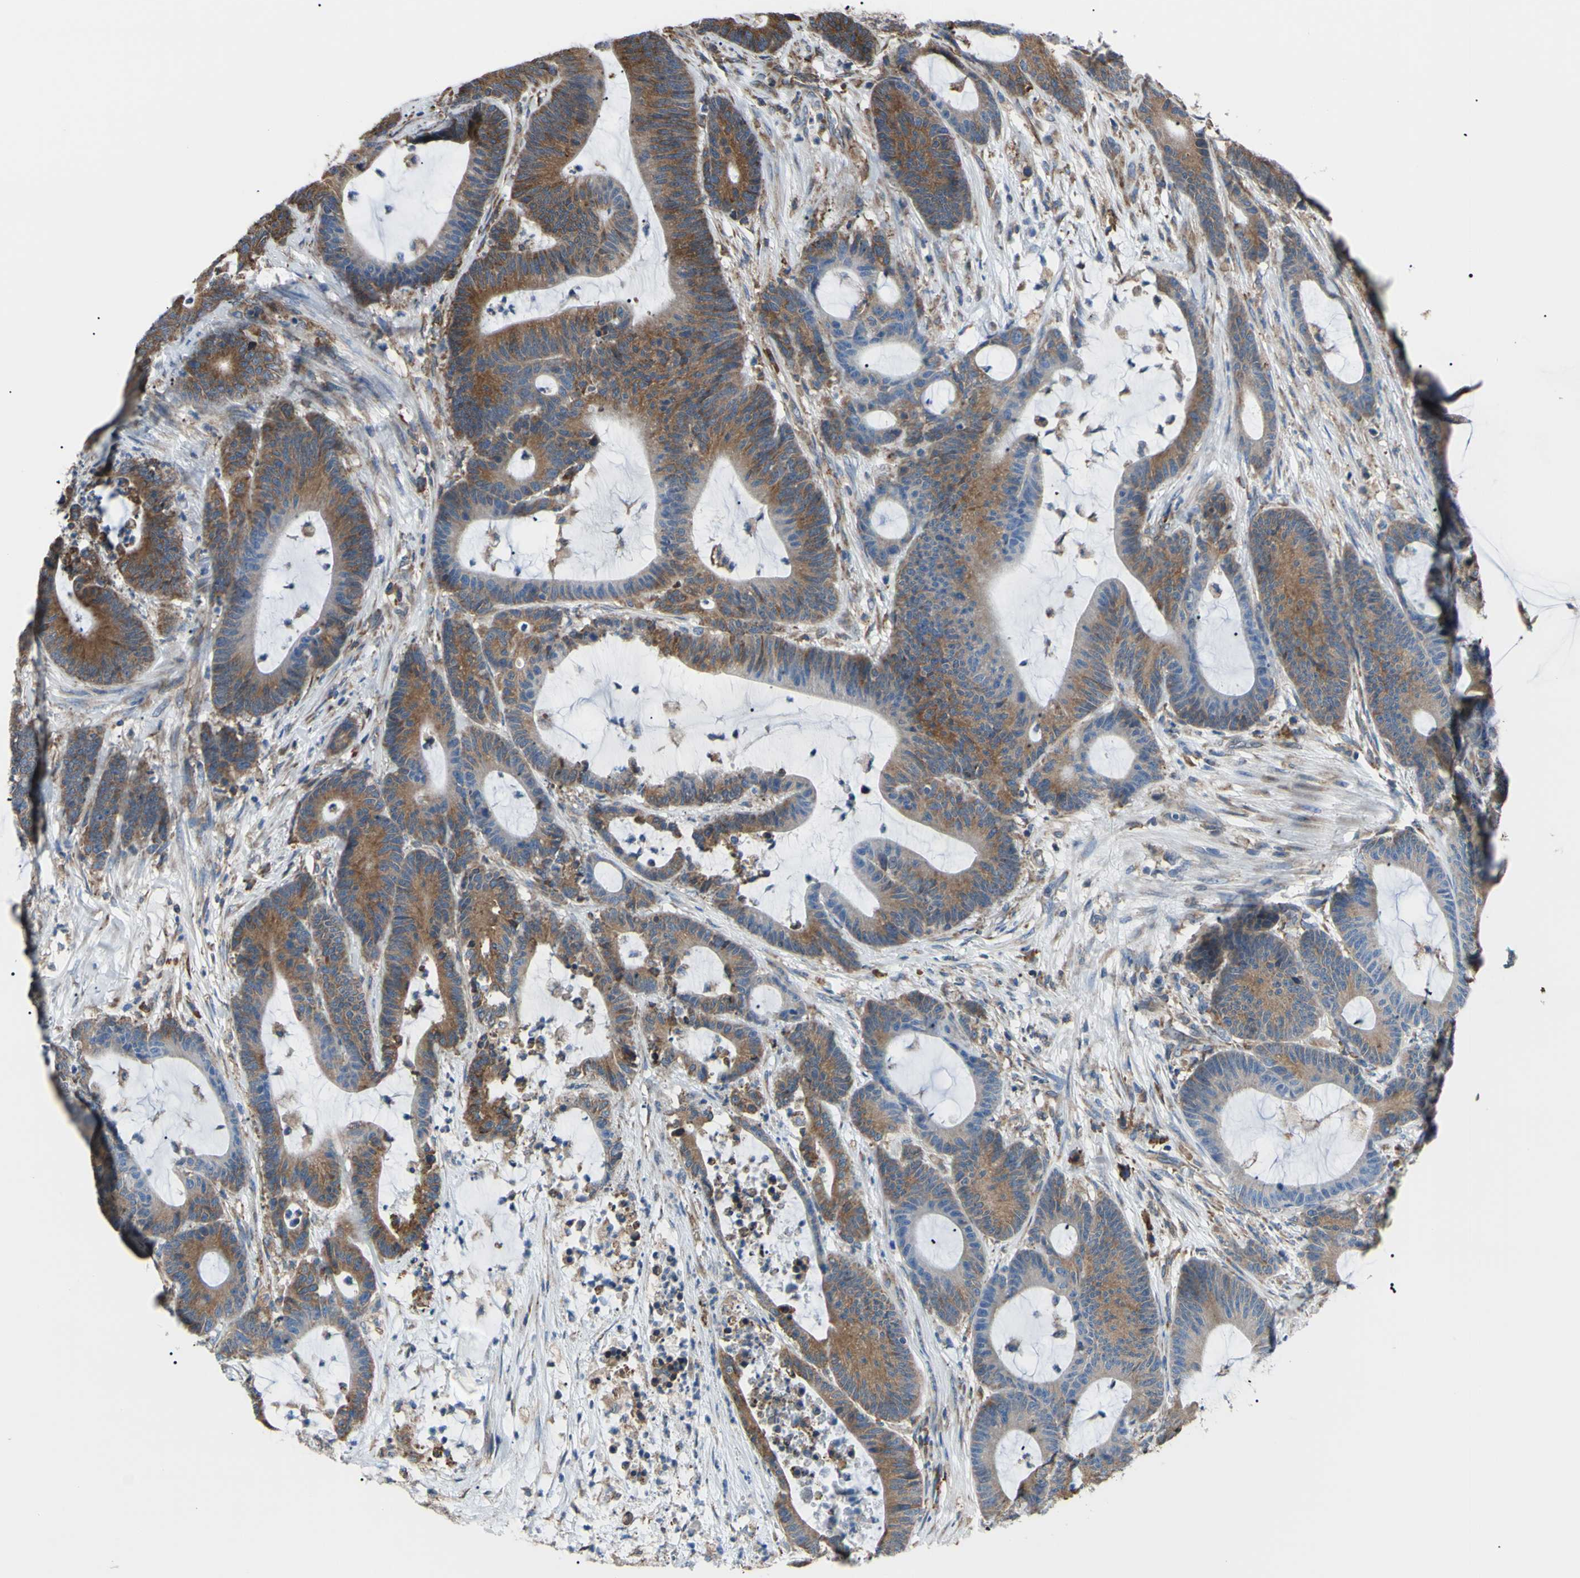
{"staining": {"intensity": "strong", "quantity": ">75%", "location": "cytoplasmic/membranous"}, "tissue": "colorectal cancer", "cell_type": "Tumor cells", "image_type": "cancer", "snomed": [{"axis": "morphology", "description": "Adenocarcinoma, NOS"}, {"axis": "topography", "description": "Colon"}], "caption": "Approximately >75% of tumor cells in human colorectal cancer (adenocarcinoma) display strong cytoplasmic/membranous protein staining as visualized by brown immunohistochemical staining.", "gene": "BMF", "patient": {"sex": "female", "age": 84}}